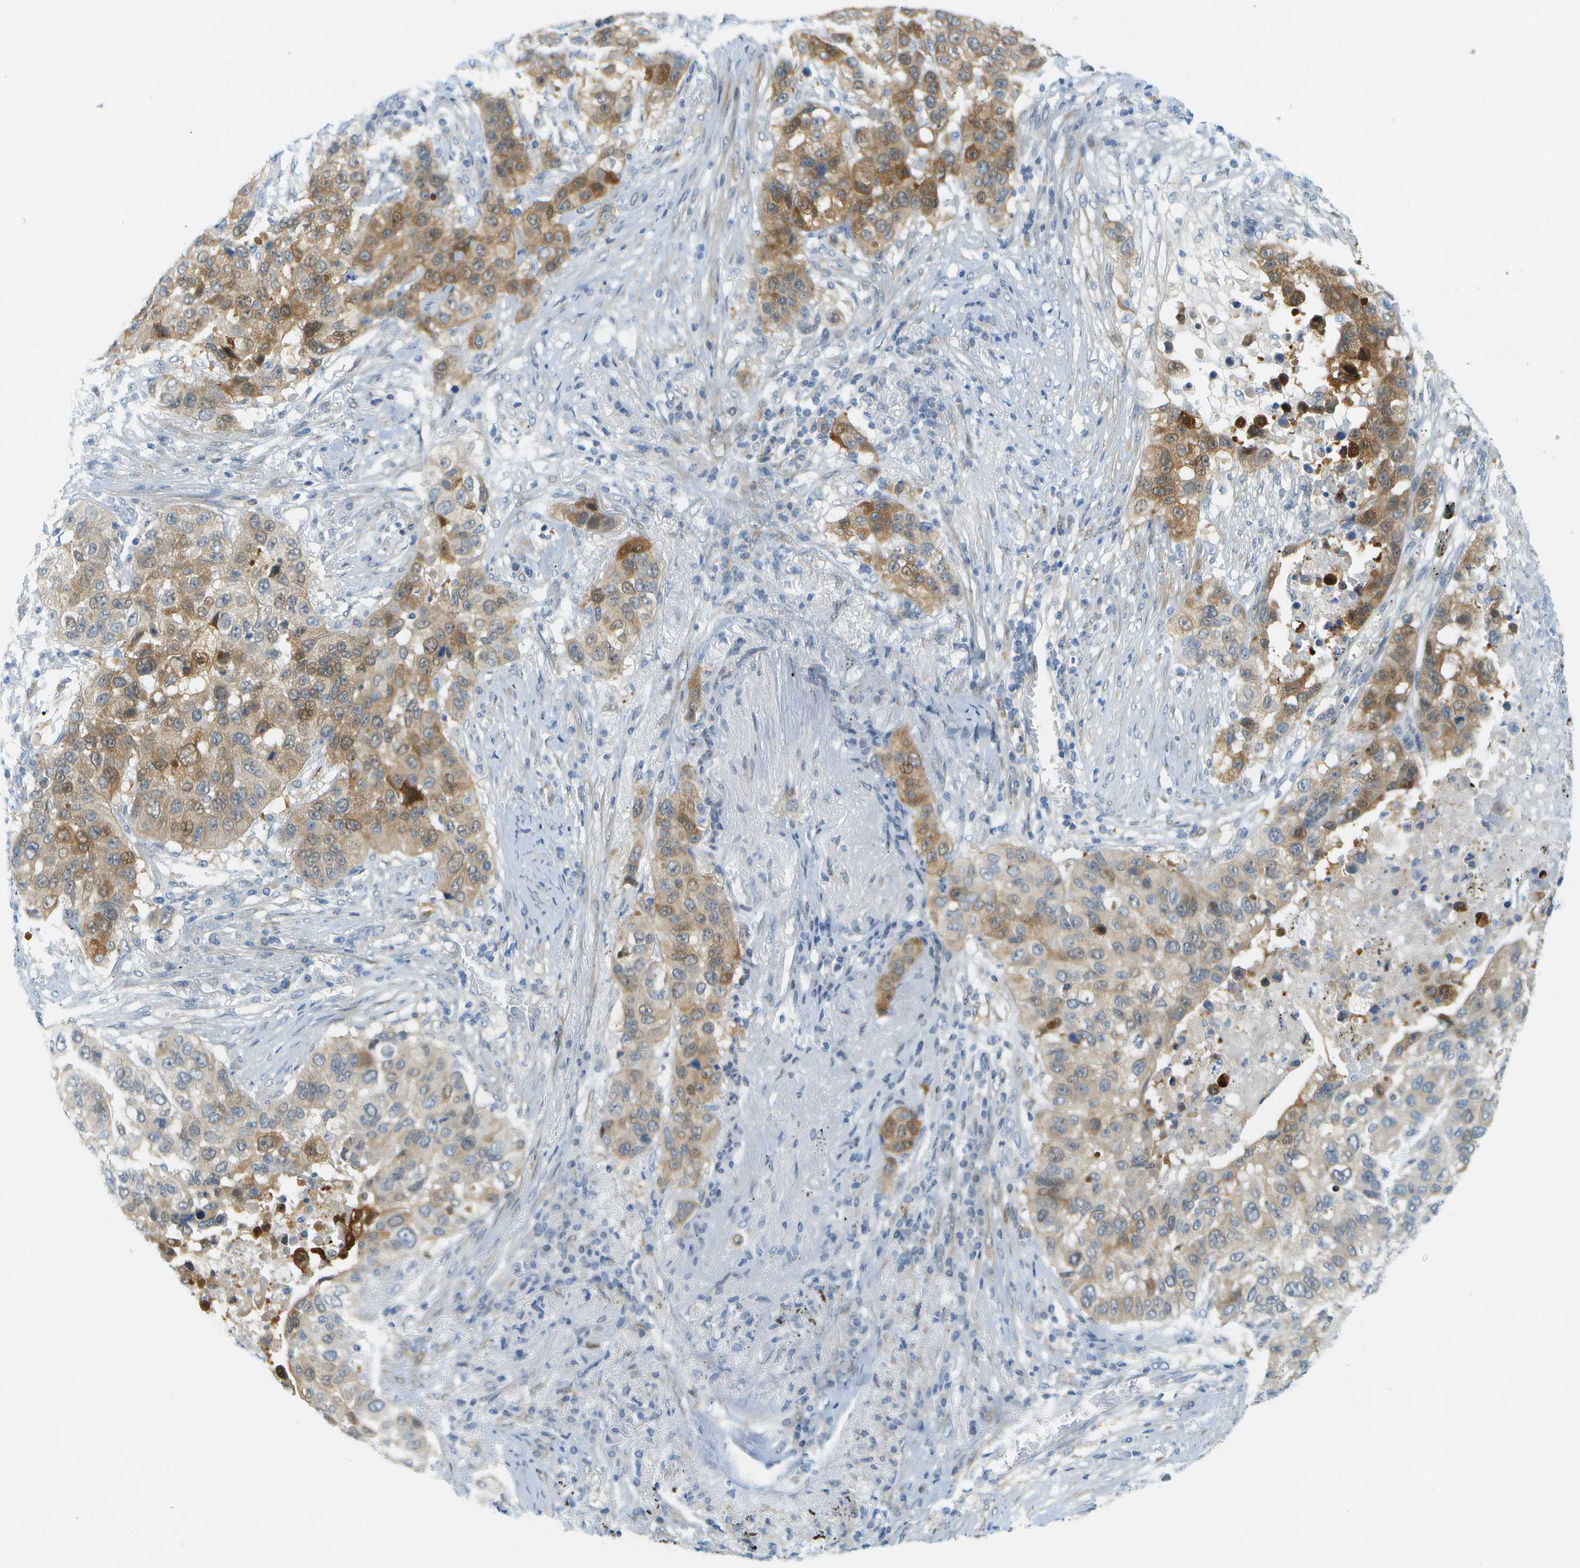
{"staining": {"intensity": "moderate", "quantity": "25%-75%", "location": "cytoplasmic/membranous"}, "tissue": "lung cancer", "cell_type": "Tumor cells", "image_type": "cancer", "snomed": [{"axis": "morphology", "description": "Squamous cell carcinoma, NOS"}, {"axis": "topography", "description": "Lung"}], "caption": "Lung cancer stained for a protein (brown) demonstrates moderate cytoplasmic/membranous positive staining in about 25%-75% of tumor cells.", "gene": "CUL9", "patient": {"sex": "male", "age": 57}}